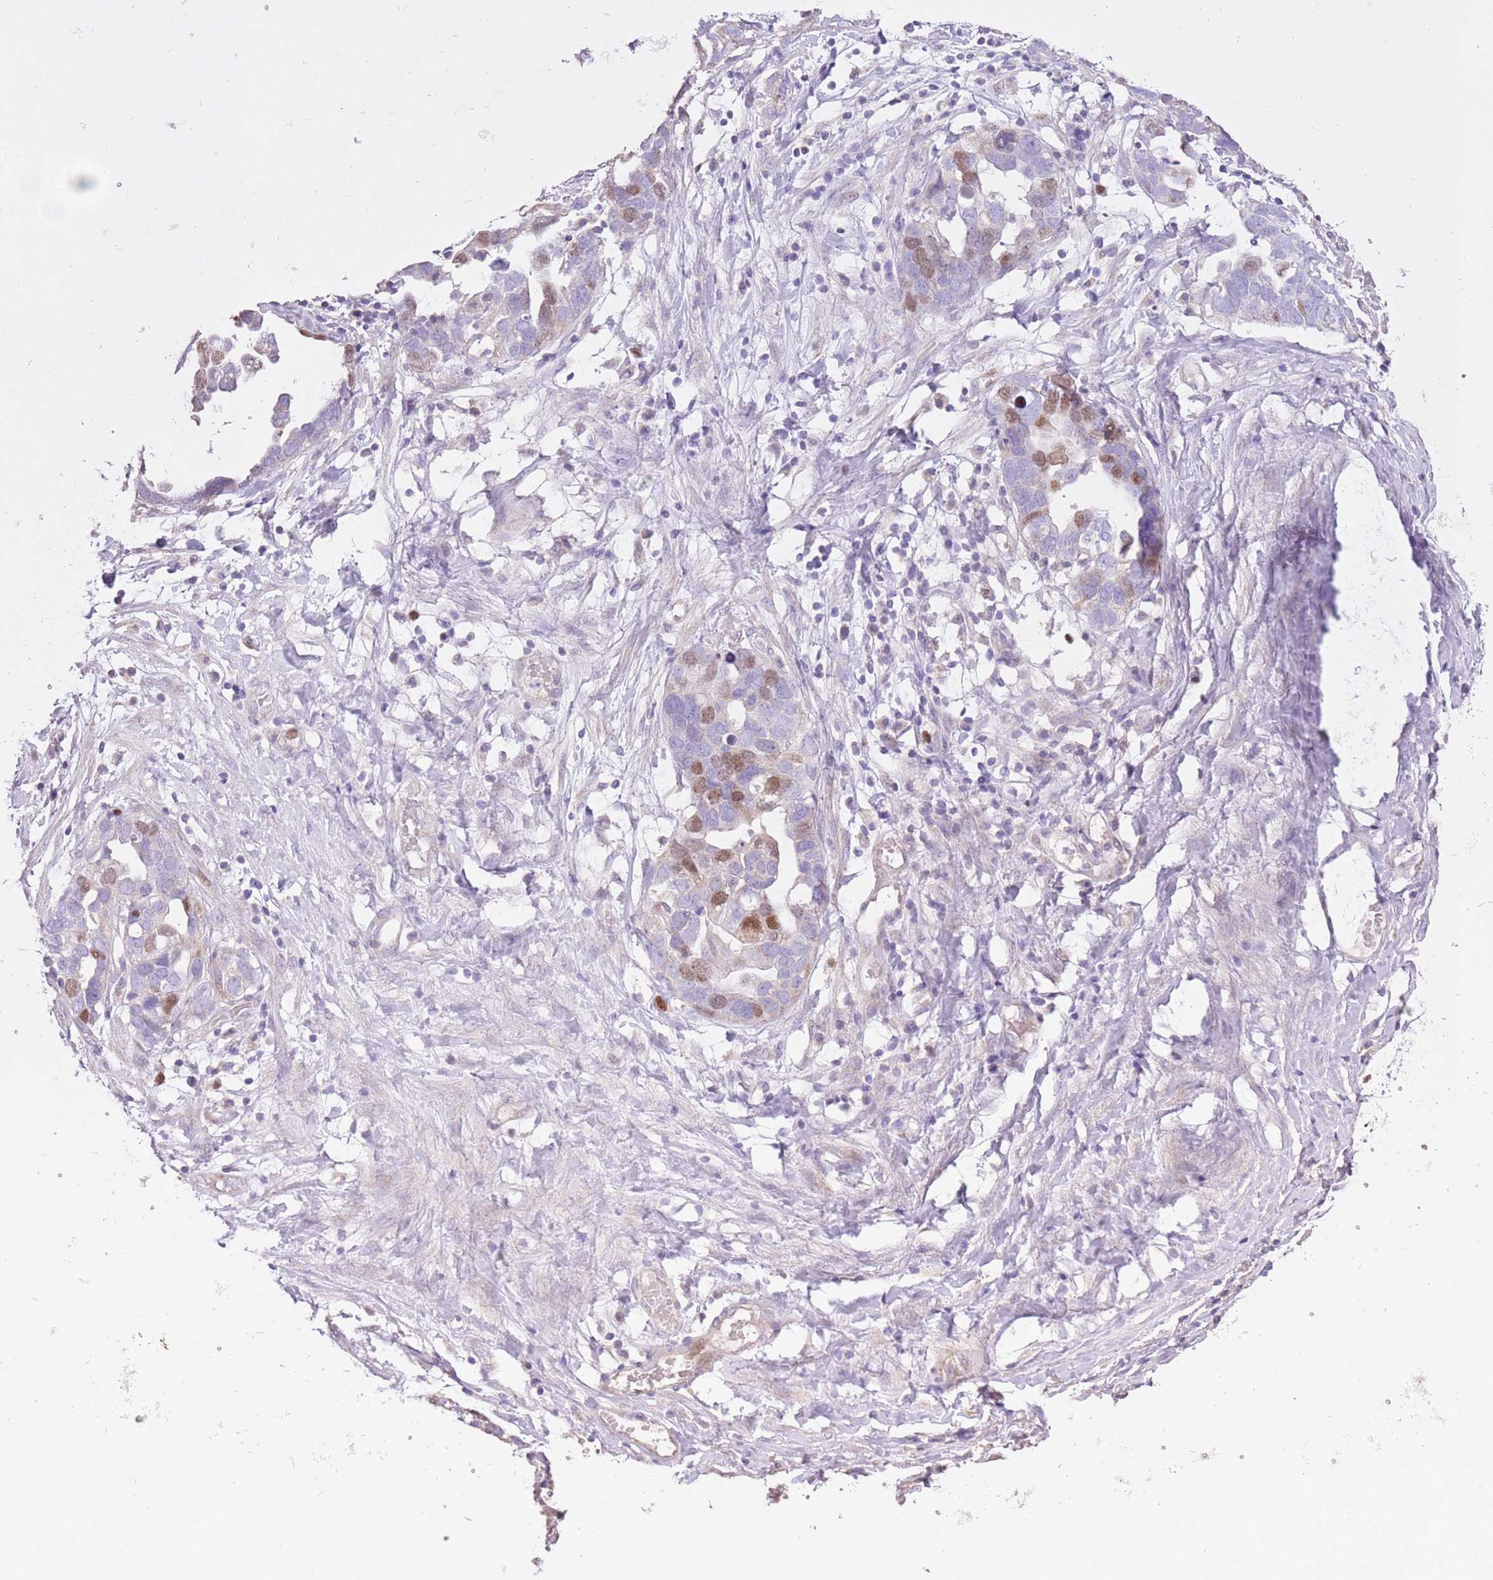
{"staining": {"intensity": "moderate", "quantity": "<25%", "location": "nuclear"}, "tissue": "ovarian cancer", "cell_type": "Tumor cells", "image_type": "cancer", "snomed": [{"axis": "morphology", "description": "Cystadenocarcinoma, serous, NOS"}, {"axis": "topography", "description": "Ovary"}], "caption": "IHC of ovarian serous cystadenocarcinoma demonstrates low levels of moderate nuclear positivity in approximately <25% of tumor cells. Immunohistochemistry (ihc) stains the protein of interest in brown and the nuclei are stained blue.", "gene": "GMNN", "patient": {"sex": "female", "age": 54}}